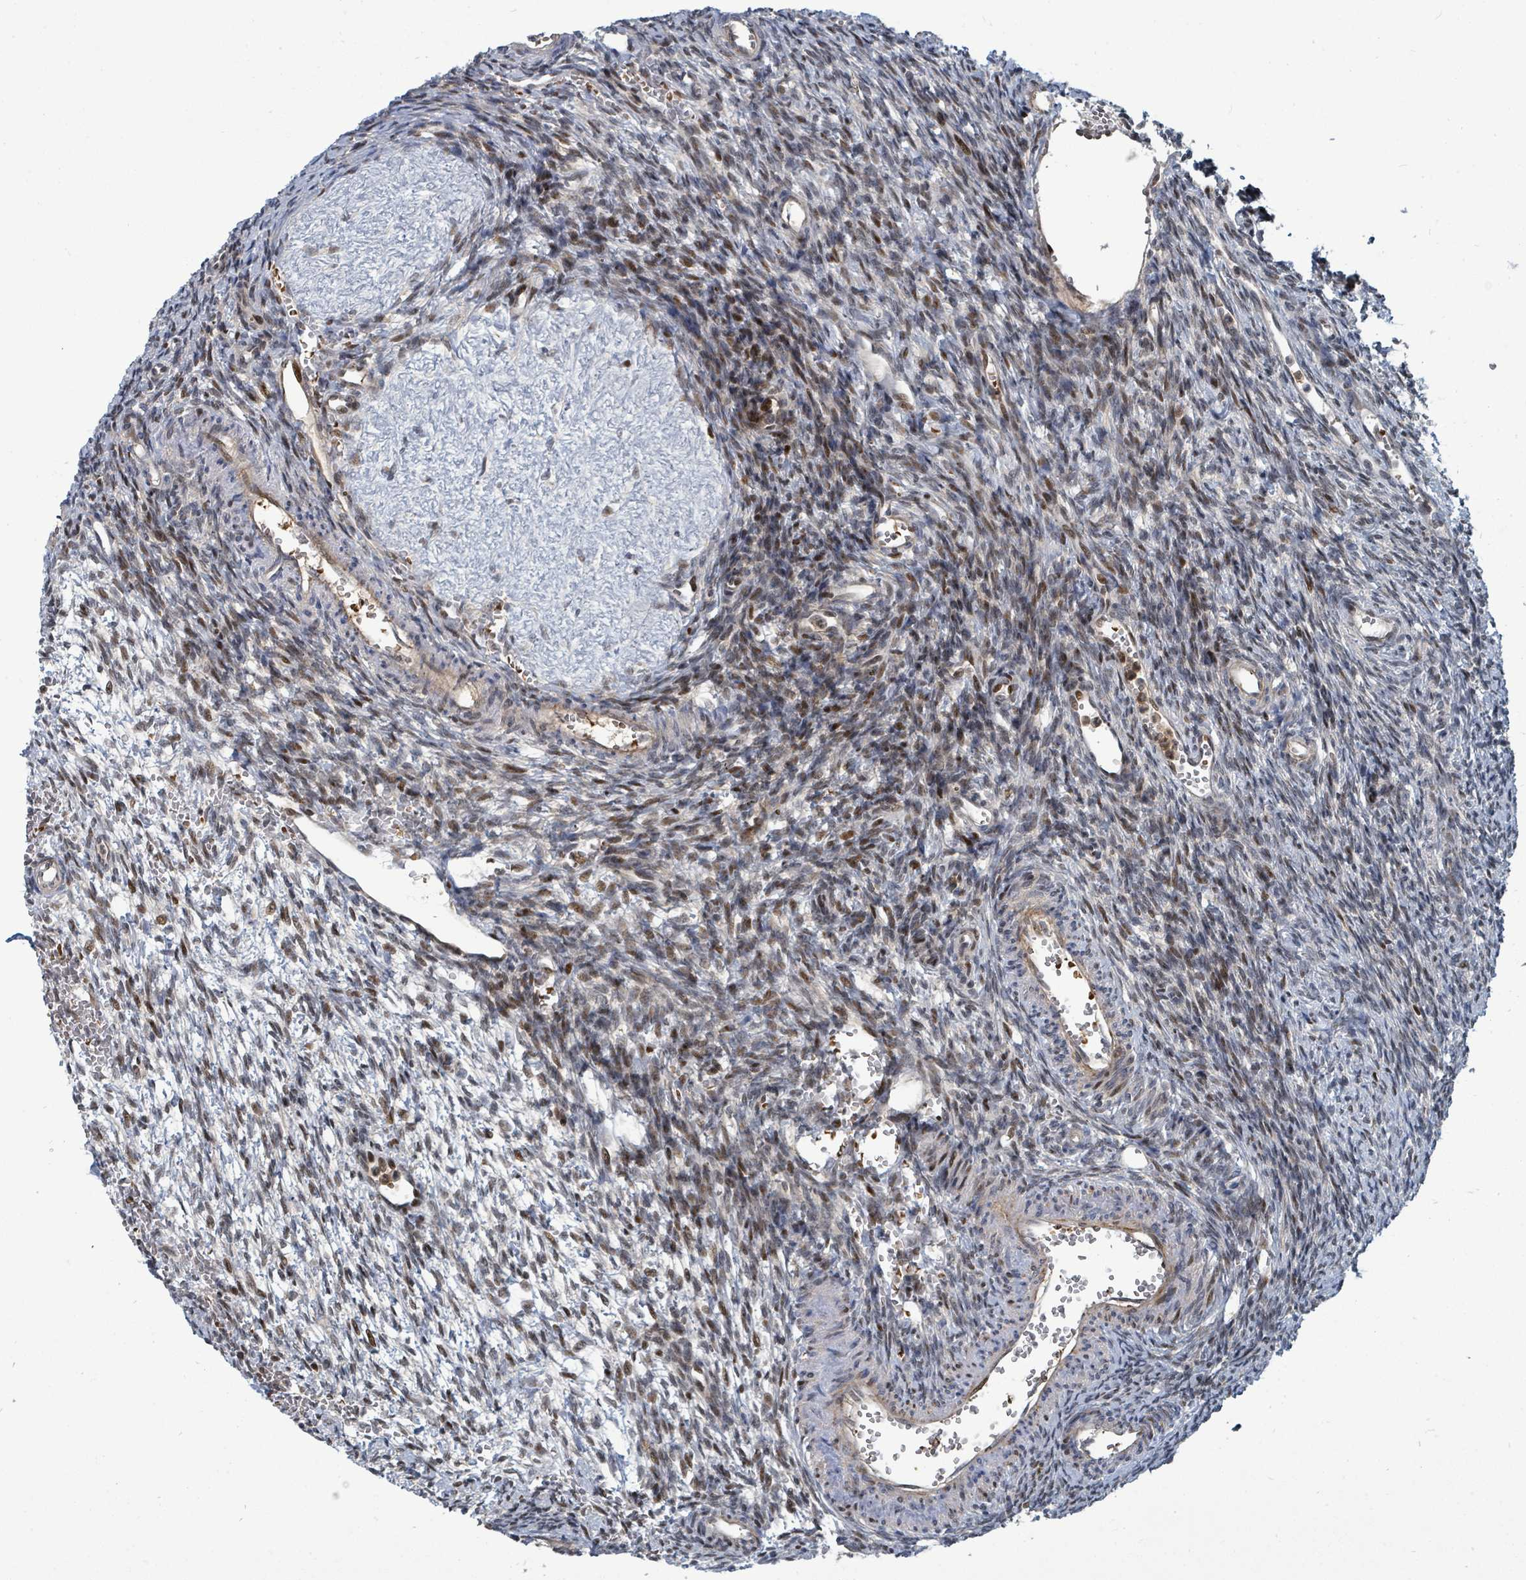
{"staining": {"intensity": "moderate", "quantity": "25%-75%", "location": "cytoplasmic/membranous,nuclear"}, "tissue": "ovary", "cell_type": "Ovarian stroma cells", "image_type": "normal", "snomed": [{"axis": "morphology", "description": "Normal tissue, NOS"}, {"axis": "topography", "description": "Ovary"}], "caption": "Protein expression analysis of benign ovary displays moderate cytoplasmic/membranous,nuclear positivity in approximately 25%-75% of ovarian stroma cells.", "gene": "TRDMT1", "patient": {"sex": "female", "age": 39}}